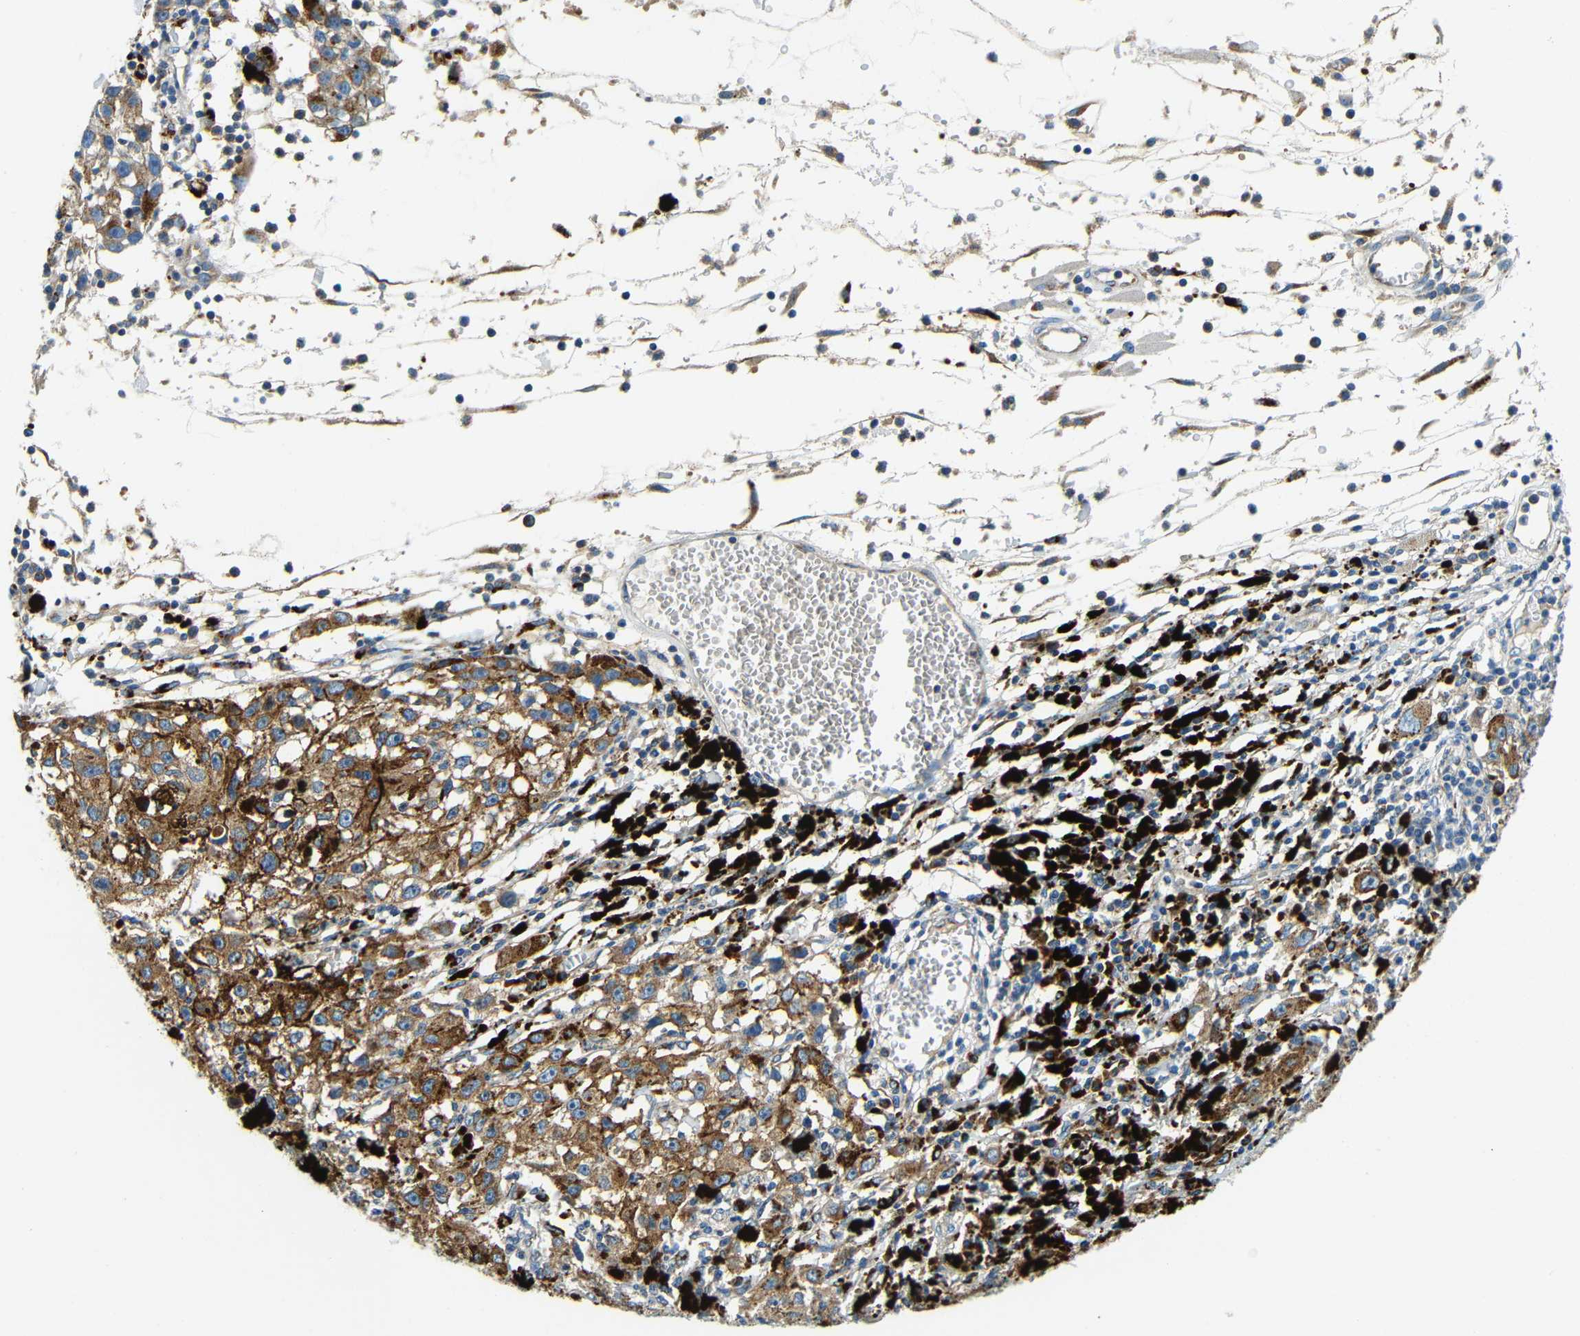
{"staining": {"intensity": "moderate", "quantity": ">75%", "location": "cytoplasmic/membranous"}, "tissue": "melanoma", "cell_type": "Tumor cells", "image_type": "cancer", "snomed": [{"axis": "morphology", "description": "Malignant melanoma, NOS"}, {"axis": "topography", "description": "Skin"}], "caption": "IHC staining of melanoma, which shows medium levels of moderate cytoplasmic/membranous staining in about >75% of tumor cells indicating moderate cytoplasmic/membranous protein expression. The staining was performed using DAB (brown) for protein detection and nuclei were counterstained in hematoxylin (blue).", "gene": "USO1", "patient": {"sex": "female", "age": 104}}